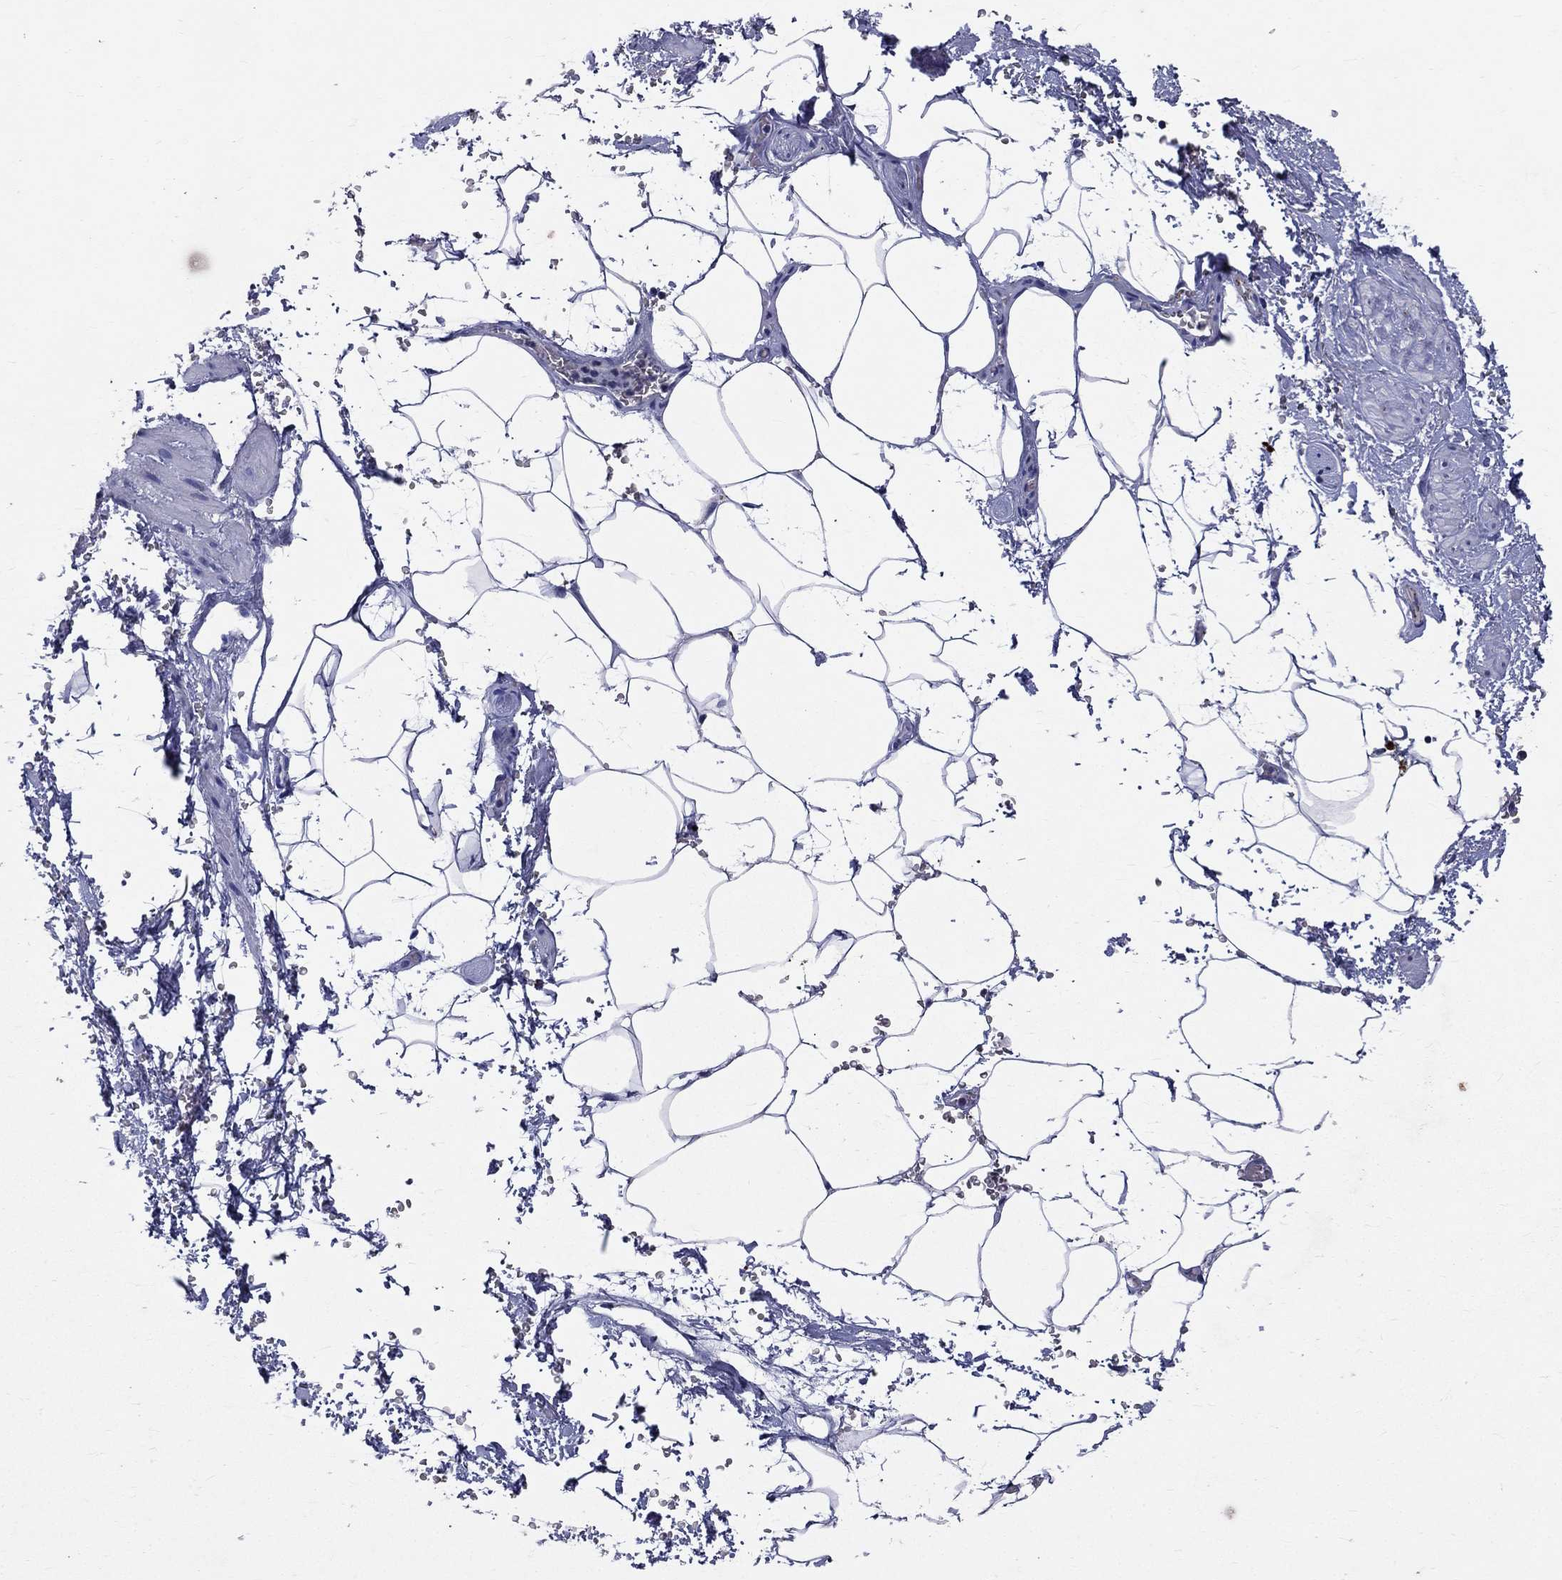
{"staining": {"intensity": "negative", "quantity": "none", "location": "none"}, "tissue": "adipose tissue", "cell_type": "Adipocytes", "image_type": "normal", "snomed": [{"axis": "morphology", "description": "Normal tissue, NOS"}, {"axis": "topography", "description": "Soft tissue"}, {"axis": "topography", "description": "Adipose tissue"}, {"axis": "topography", "description": "Vascular tissue"}, {"axis": "topography", "description": "Peripheral nerve tissue"}], "caption": "This is an immunohistochemistry image of normal human adipose tissue. There is no expression in adipocytes.", "gene": "SLC4A10", "patient": {"sex": "male", "age": 68}}